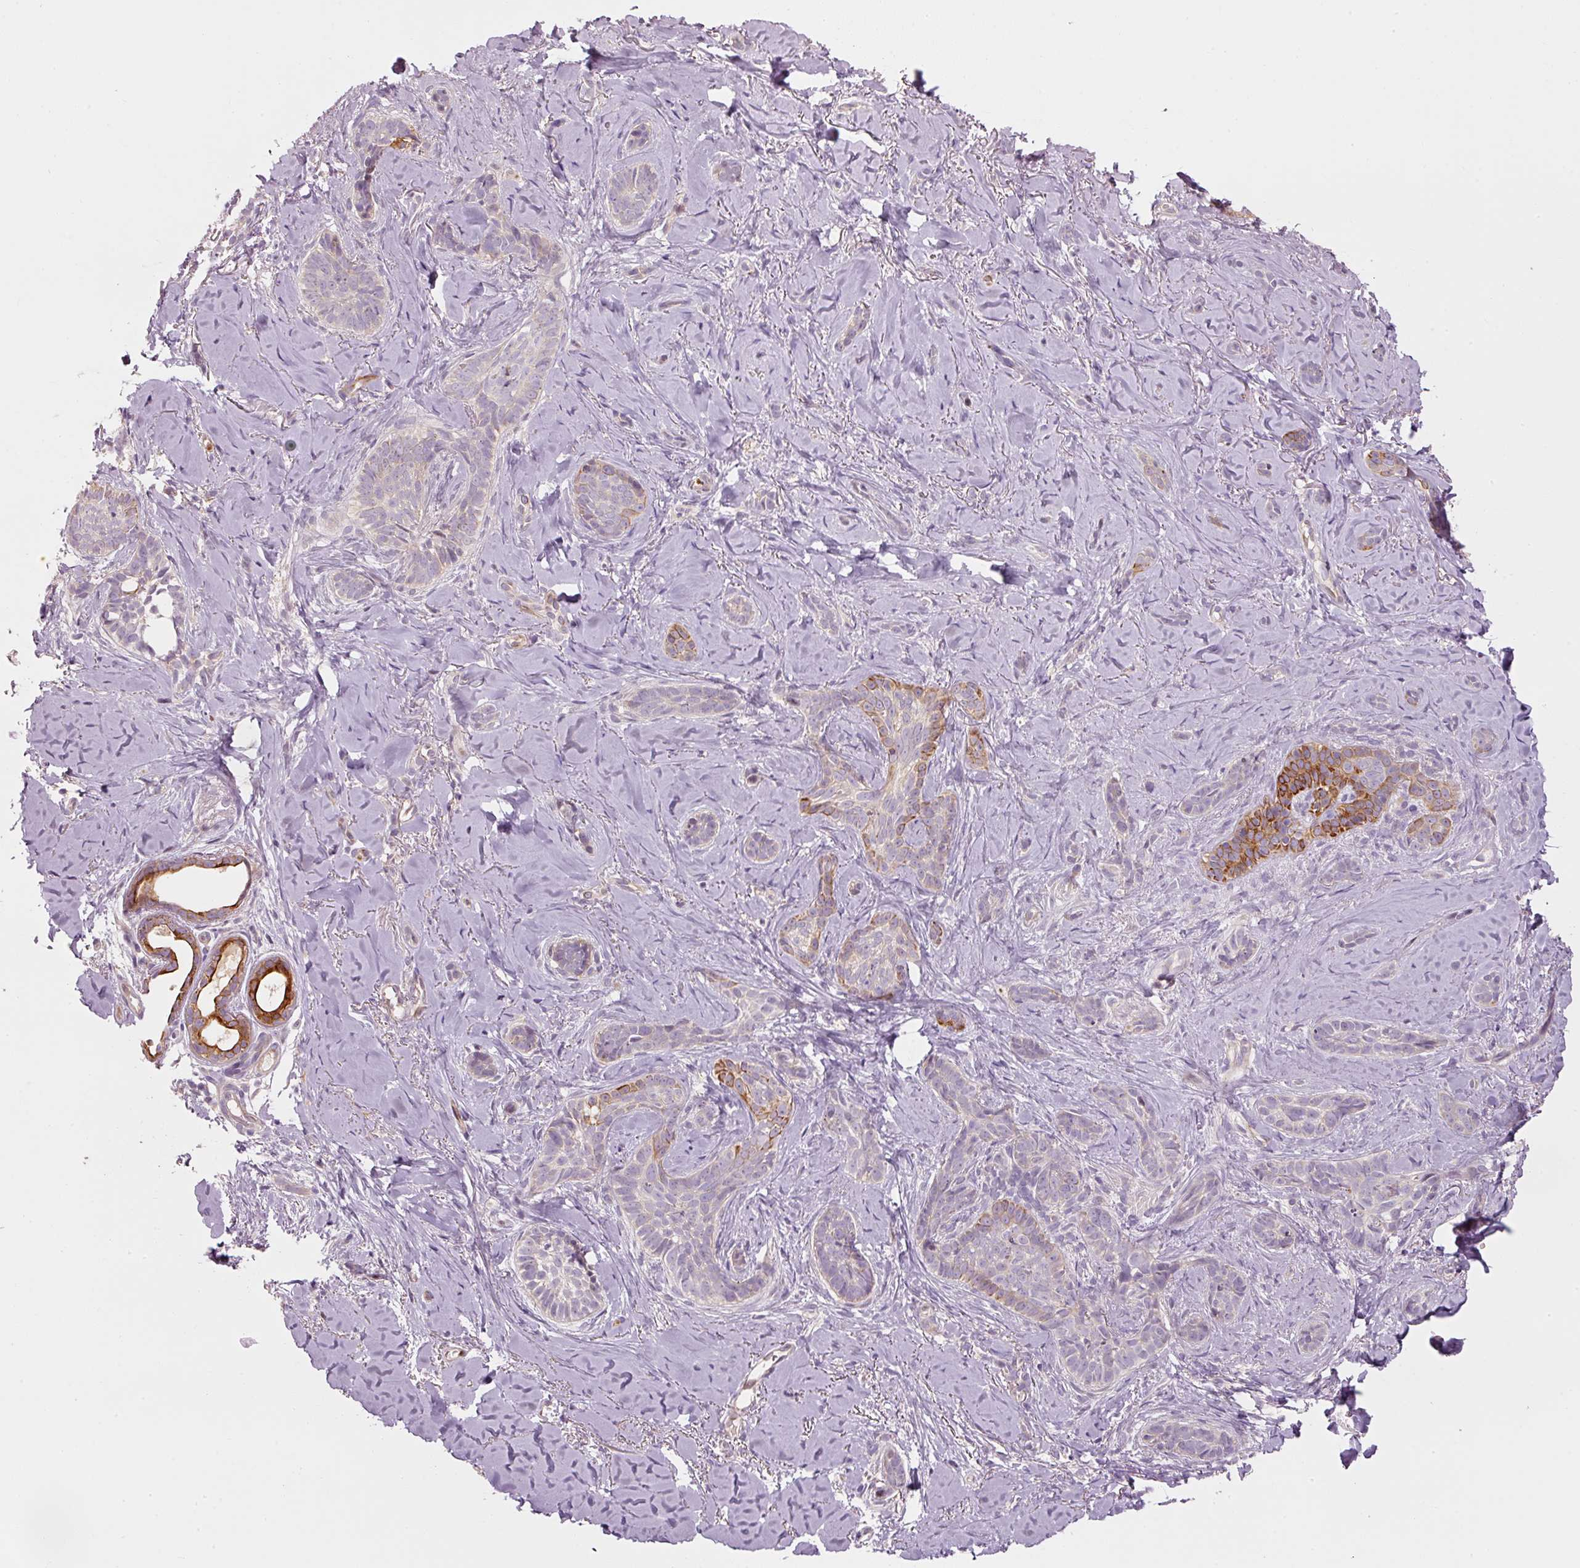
{"staining": {"intensity": "strong", "quantity": "<25%", "location": "cytoplasmic/membranous"}, "tissue": "skin cancer", "cell_type": "Tumor cells", "image_type": "cancer", "snomed": [{"axis": "morphology", "description": "Basal cell carcinoma"}, {"axis": "topography", "description": "Skin"}], "caption": "Strong cytoplasmic/membranous positivity is seen in about <25% of tumor cells in skin cancer (basal cell carcinoma).", "gene": "MAP10", "patient": {"sex": "female", "age": 55}}